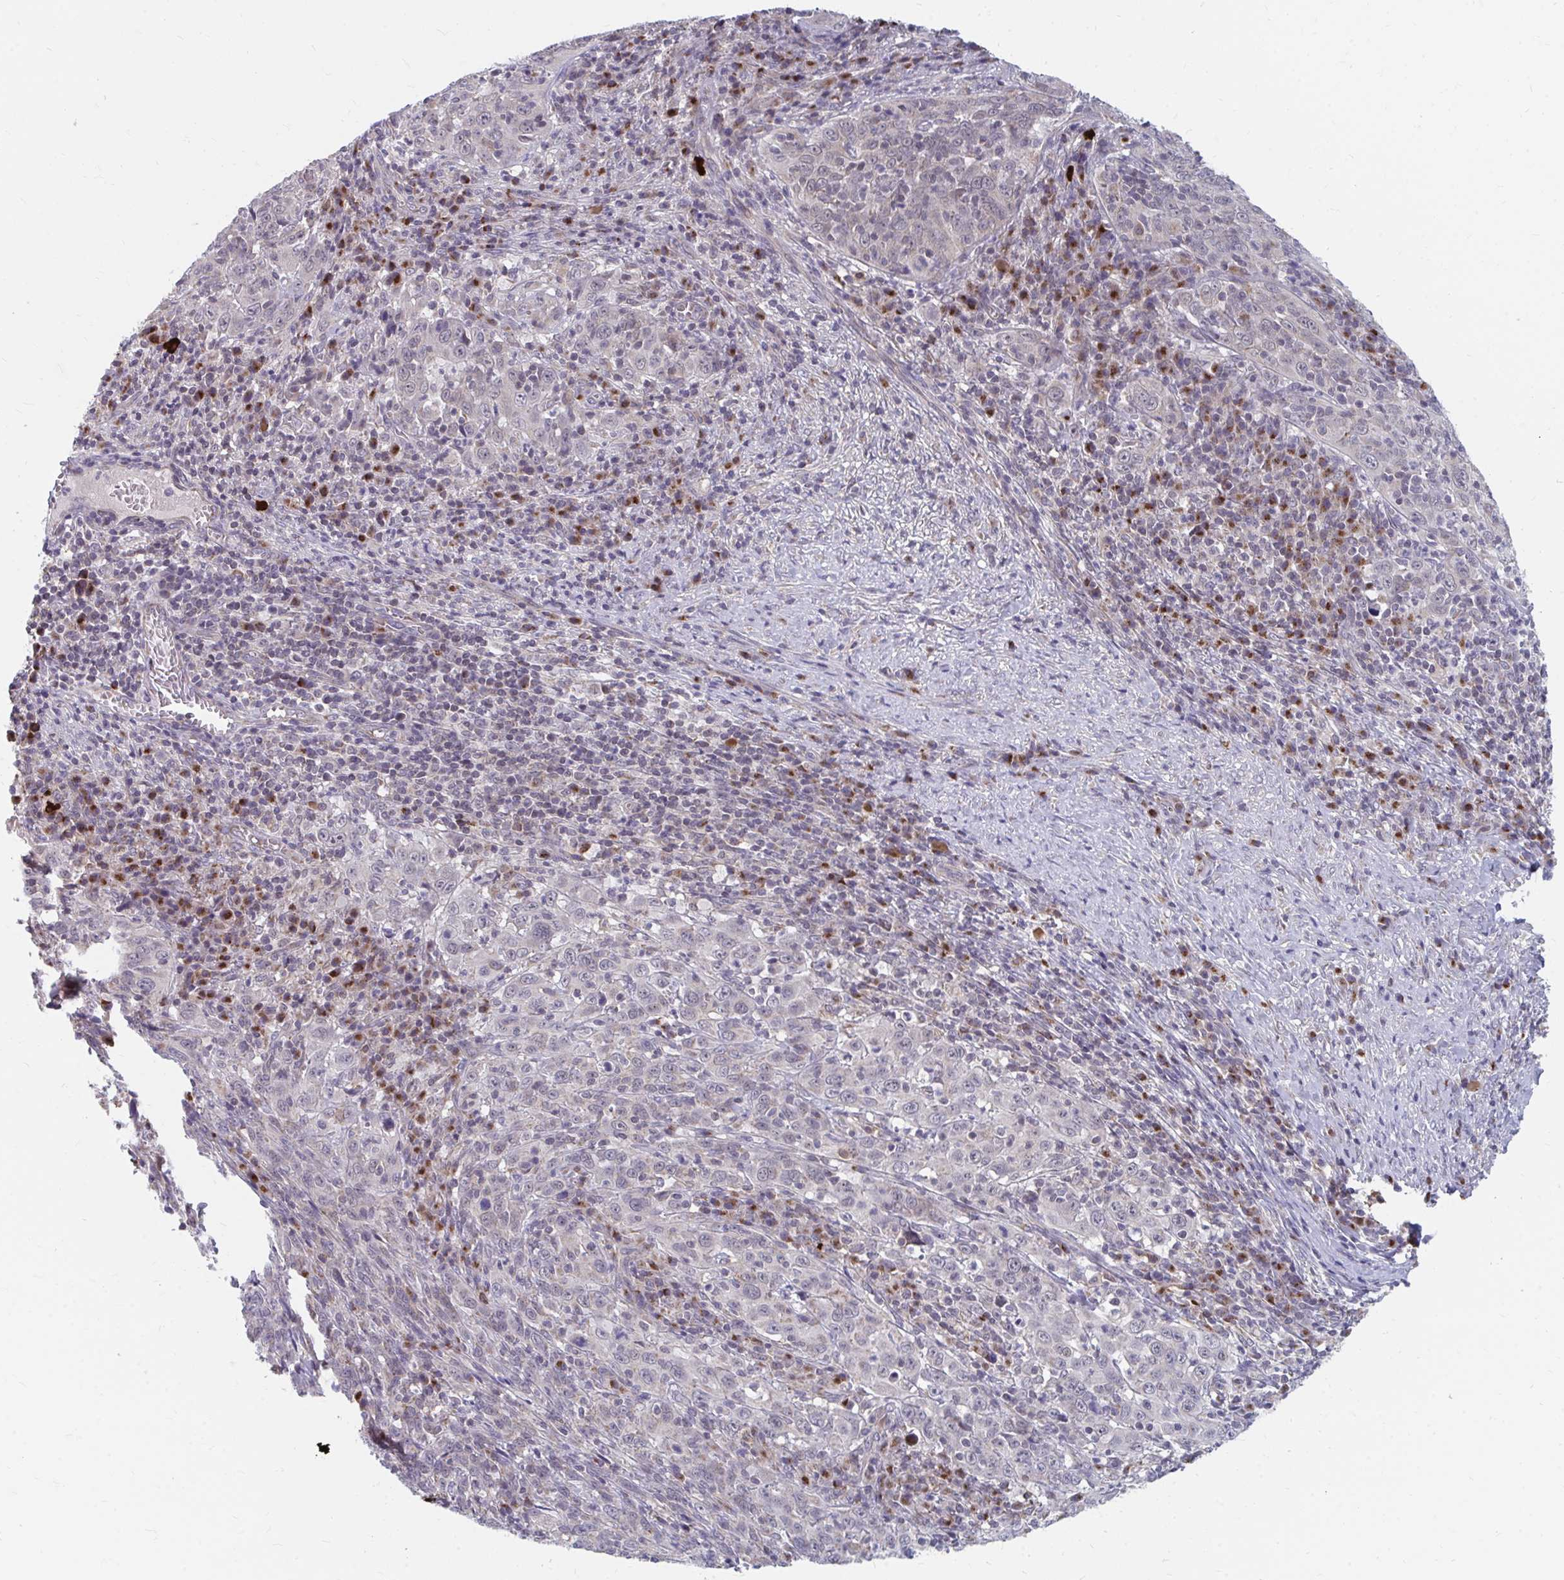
{"staining": {"intensity": "negative", "quantity": "none", "location": "none"}, "tissue": "cervical cancer", "cell_type": "Tumor cells", "image_type": "cancer", "snomed": [{"axis": "morphology", "description": "Squamous cell carcinoma, NOS"}, {"axis": "topography", "description": "Cervix"}], "caption": "Immunohistochemistry photomicrograph of cervical squamous cell carcinoma stained for a protein (brown), which displays no staining in tumor cells. (Stains: DAB immunohistochemistry (IHC) with hematoxylin counter stain, Microscopy: brightfield microscopy at high magnification).", "gene": "PABIR3", "patient": {"sex": "female", "age": 46}}